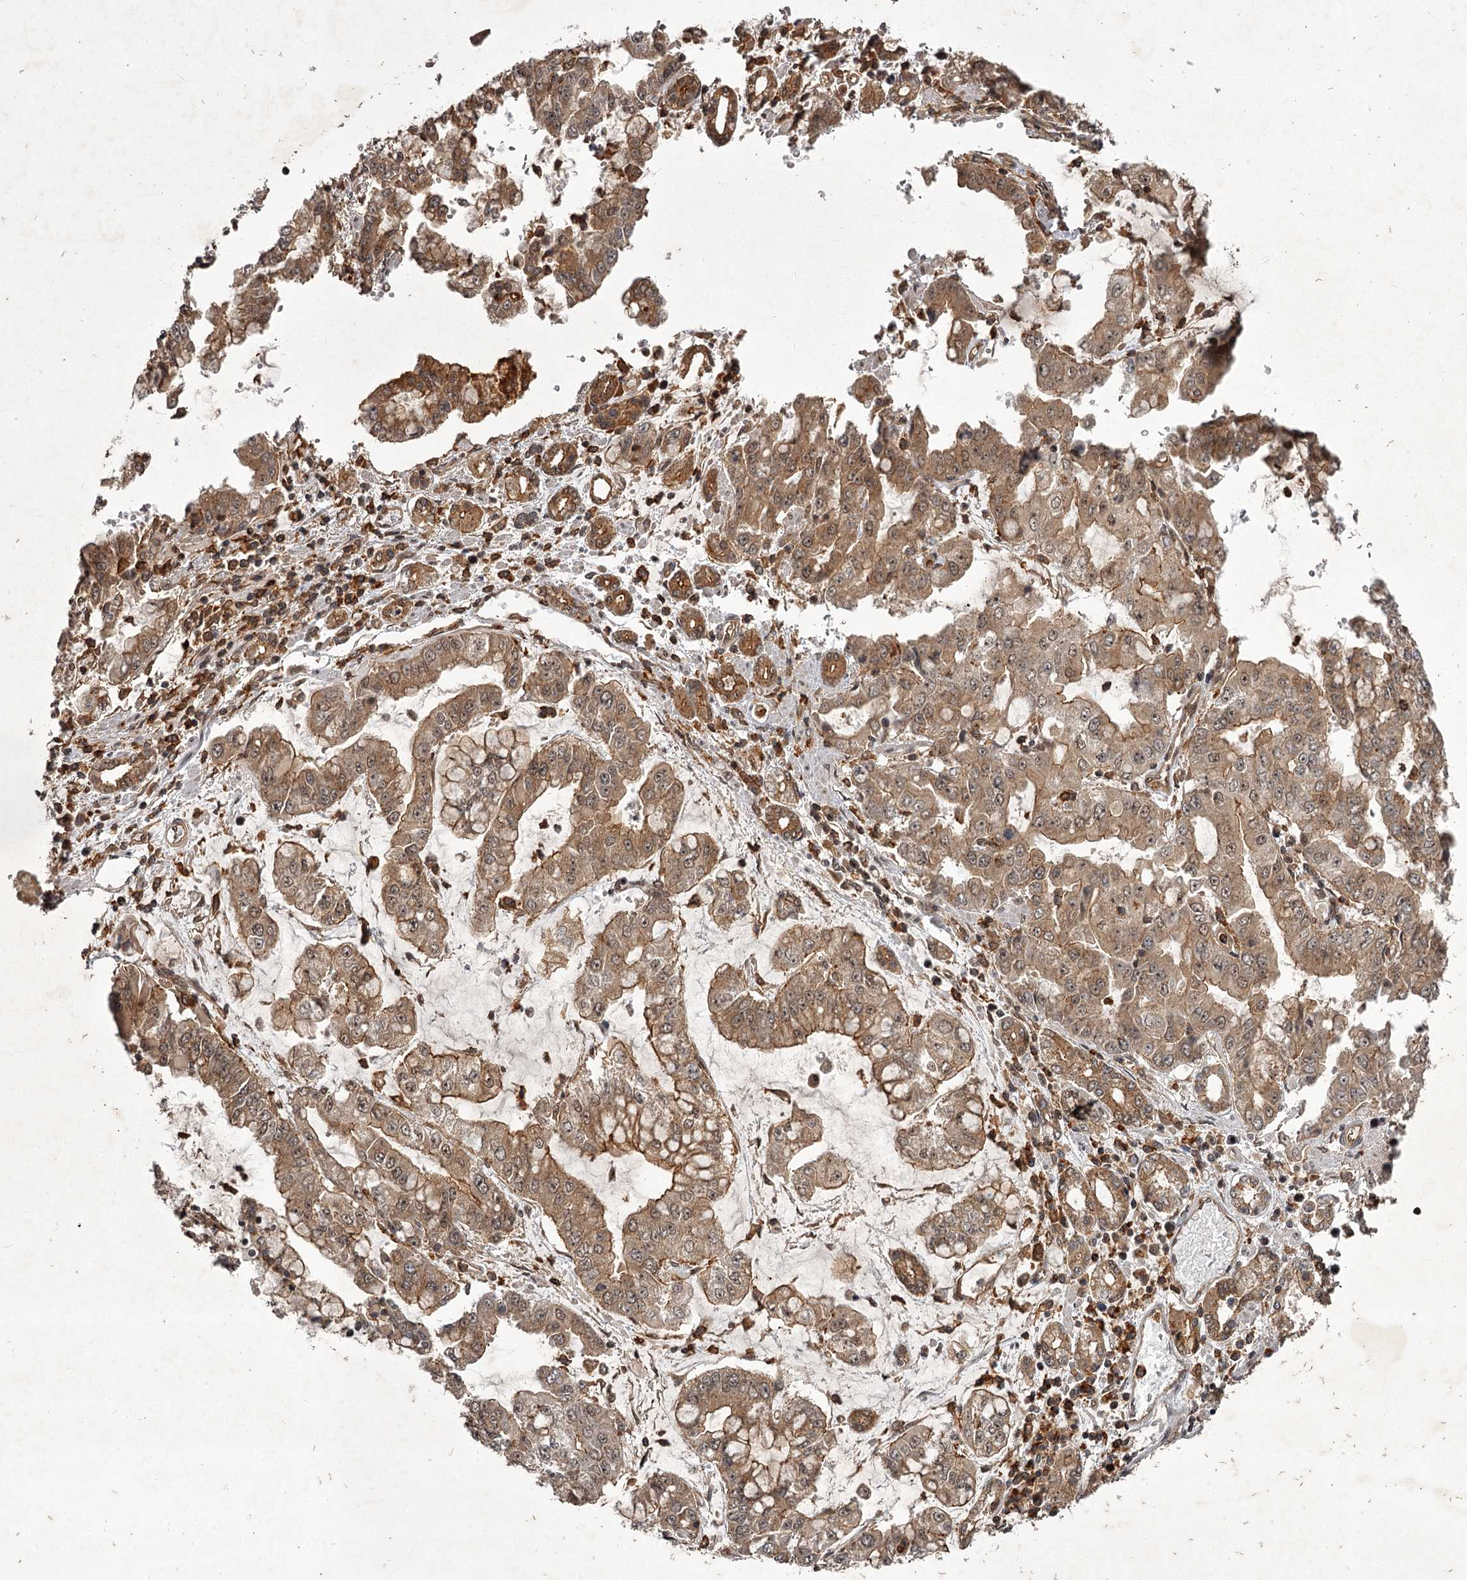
{"staining": {"intensity": "moderate", "quantity": ">75%", "location": "cytoplasmic/membranous"}, "tissue": "stomach cancer", "cell_type": "Tumor cells", "image_type": "cancer", "snomed": [{"axis": "morphology", "description": "Adenocarcinoma, NOS"}, {"axis": "topography", "description": "Stomach"}], "caption": "Stomach cancer stained with immunohistochemistry (IHC) reveals moderate cytoplasmic/membranous expression in about >75% of tumor cells.", "gene": "TBC1D23", "patient": {"sex": "male", "age": 76}}